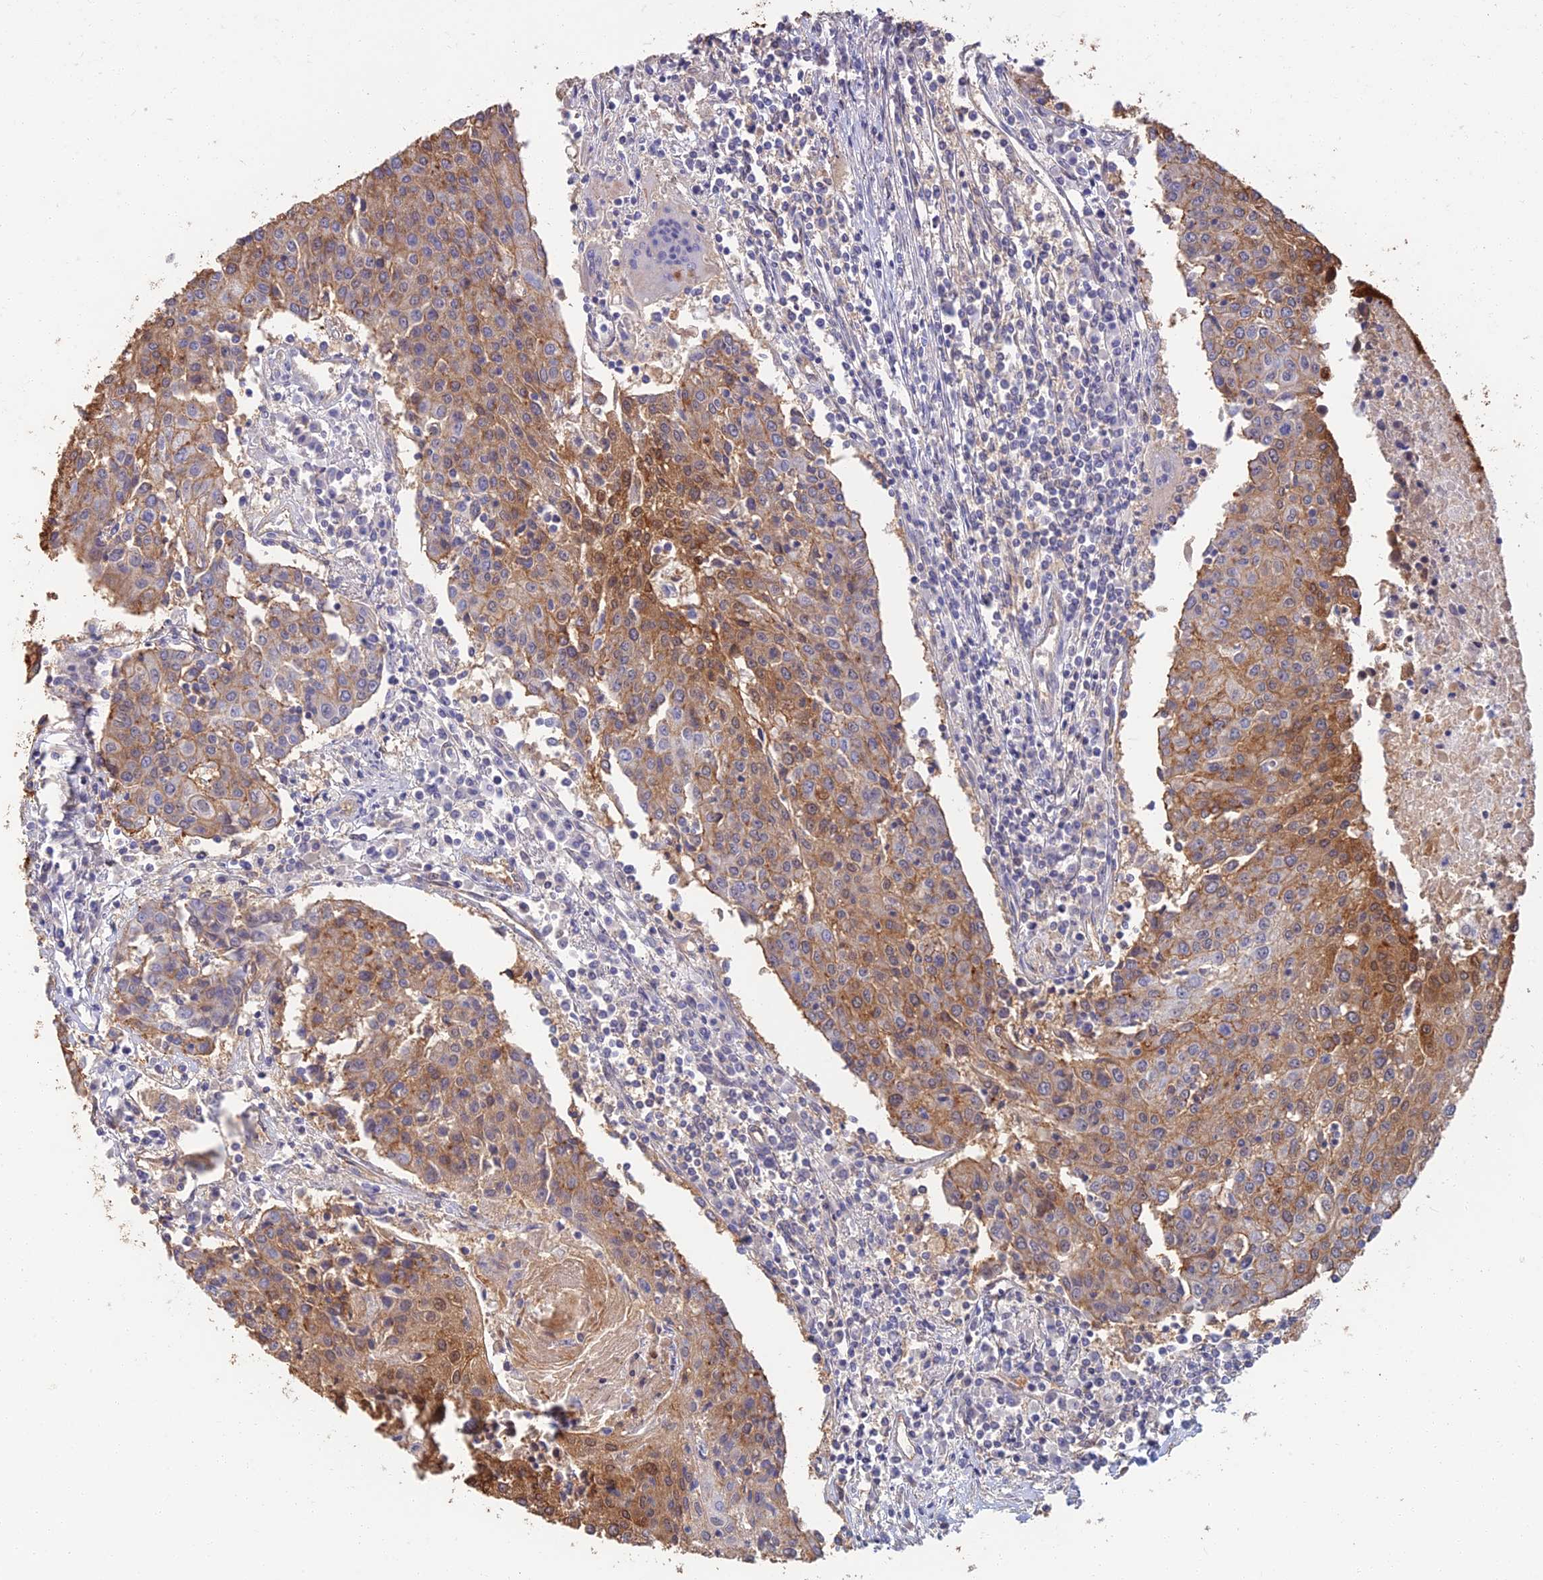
{"staining": {"intensity": "moderate", "quantity": ">75%", "location": "cytoplasmic/membranous"}, "tissue": "urothelial cancer", "cell_type": "Tumor cells", "image_type": "cancer", "snomed": [{"axis": "morphology", "description": "Urothelial carcinoma, High grade"}, {"axis": "topography", "description": "Urinary bladder"}], "caption": "Immunohistochemical staining of human urothelial carcinoma (high-grade) reveals medium levels of moderate cytoplasmic/membranous expression in approximately >75% of tumor cells.", "gene": "LRRN3", "patient": {"sex": "female", "age": 85}}